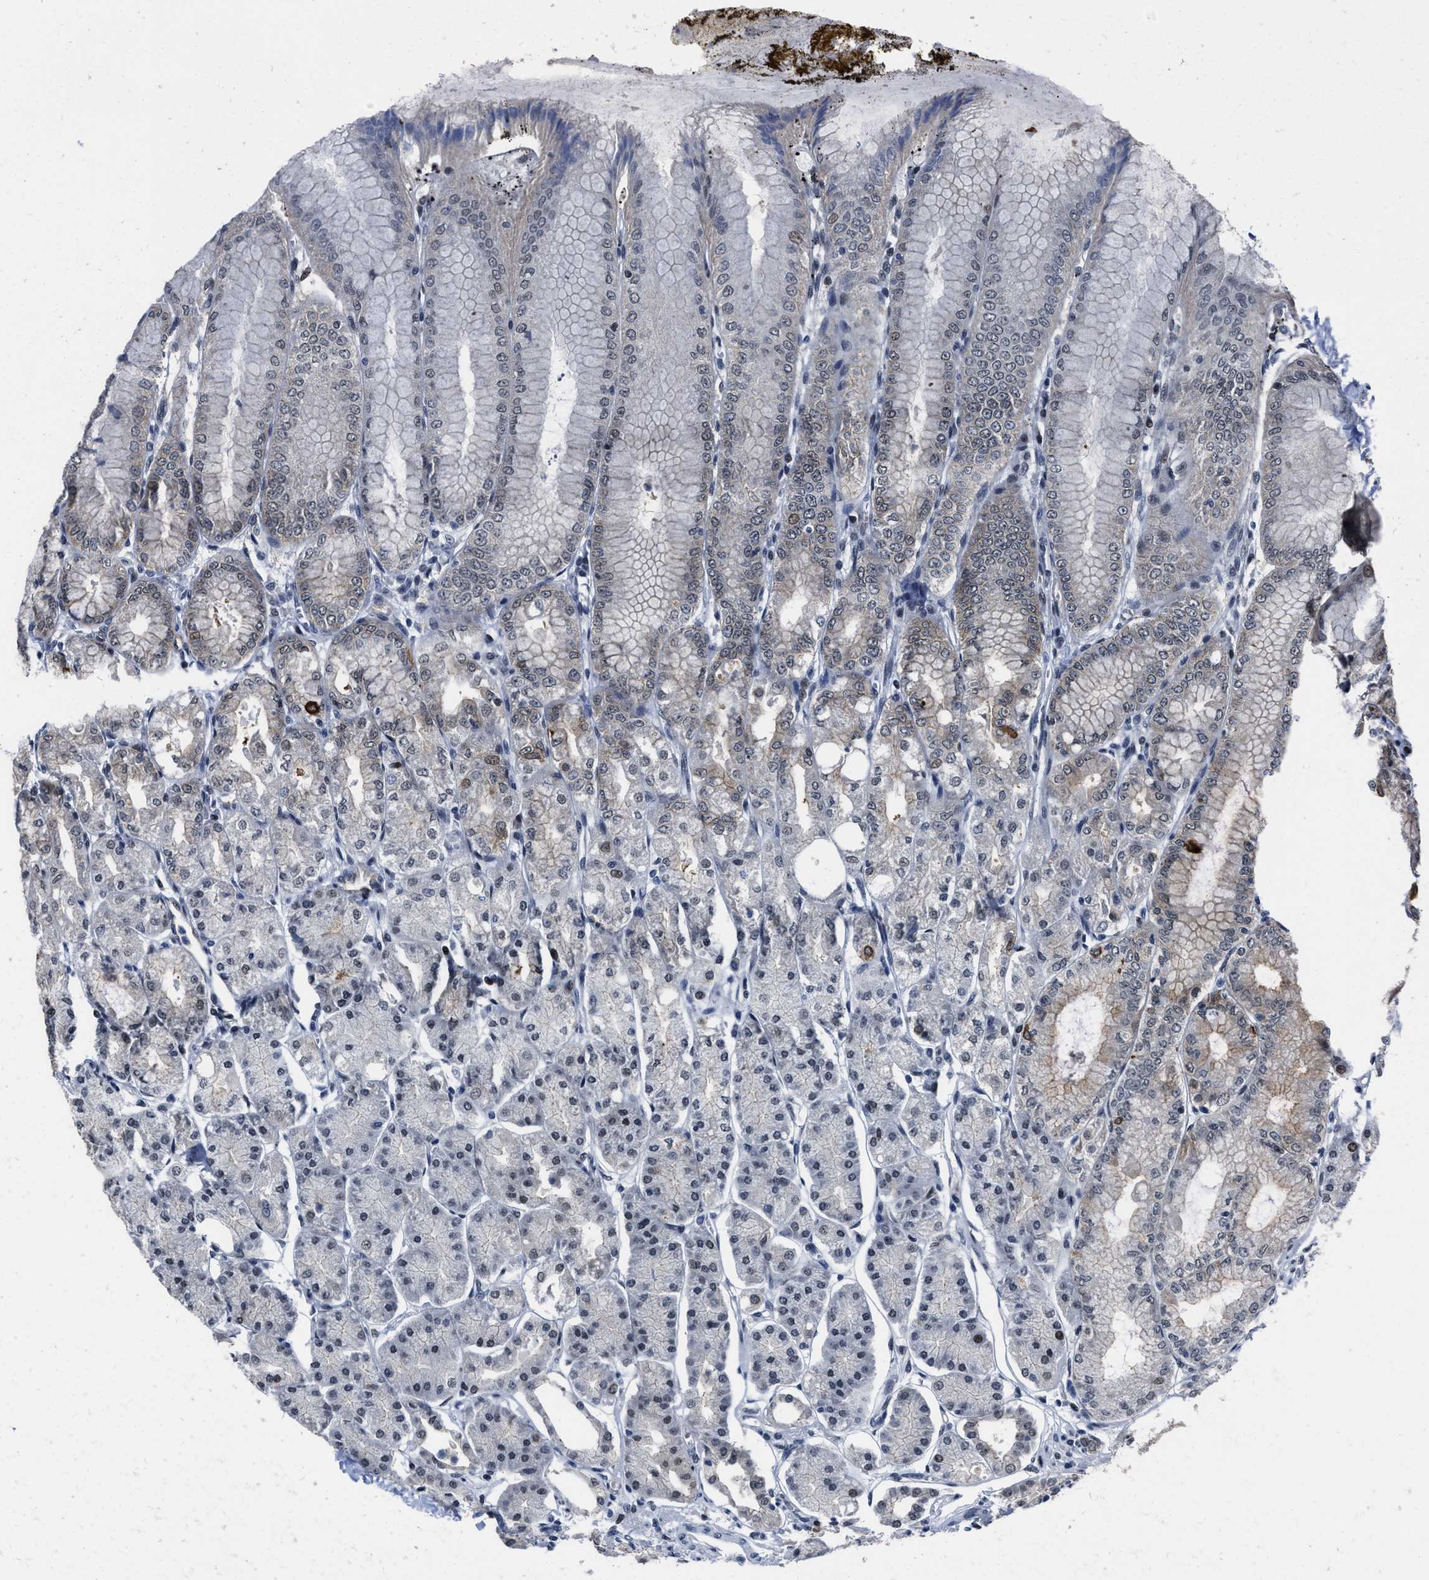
{"staining": {"intensity": "moderate", "quantity": "25%-75%", "location": "cytoplasmic/membranous"}, "tissue": "stomach", "cell_type": "Glandular cells", "image_type": "normal", "snomed": [{"axis": "morphology", "description": "Normal tissue, NOS"}, {"axis": "topography", "description": "Stomach, lower"}], "caption": "An image of stomach stained for a protein exhibits moderate cytoplasmic/membranous brown staining in glandular cells. The protein is shown in brown color, while the nuclei are stained blue.", "gene": "MARCKSL1", "patient": {"sex": "male", "age": 71}}